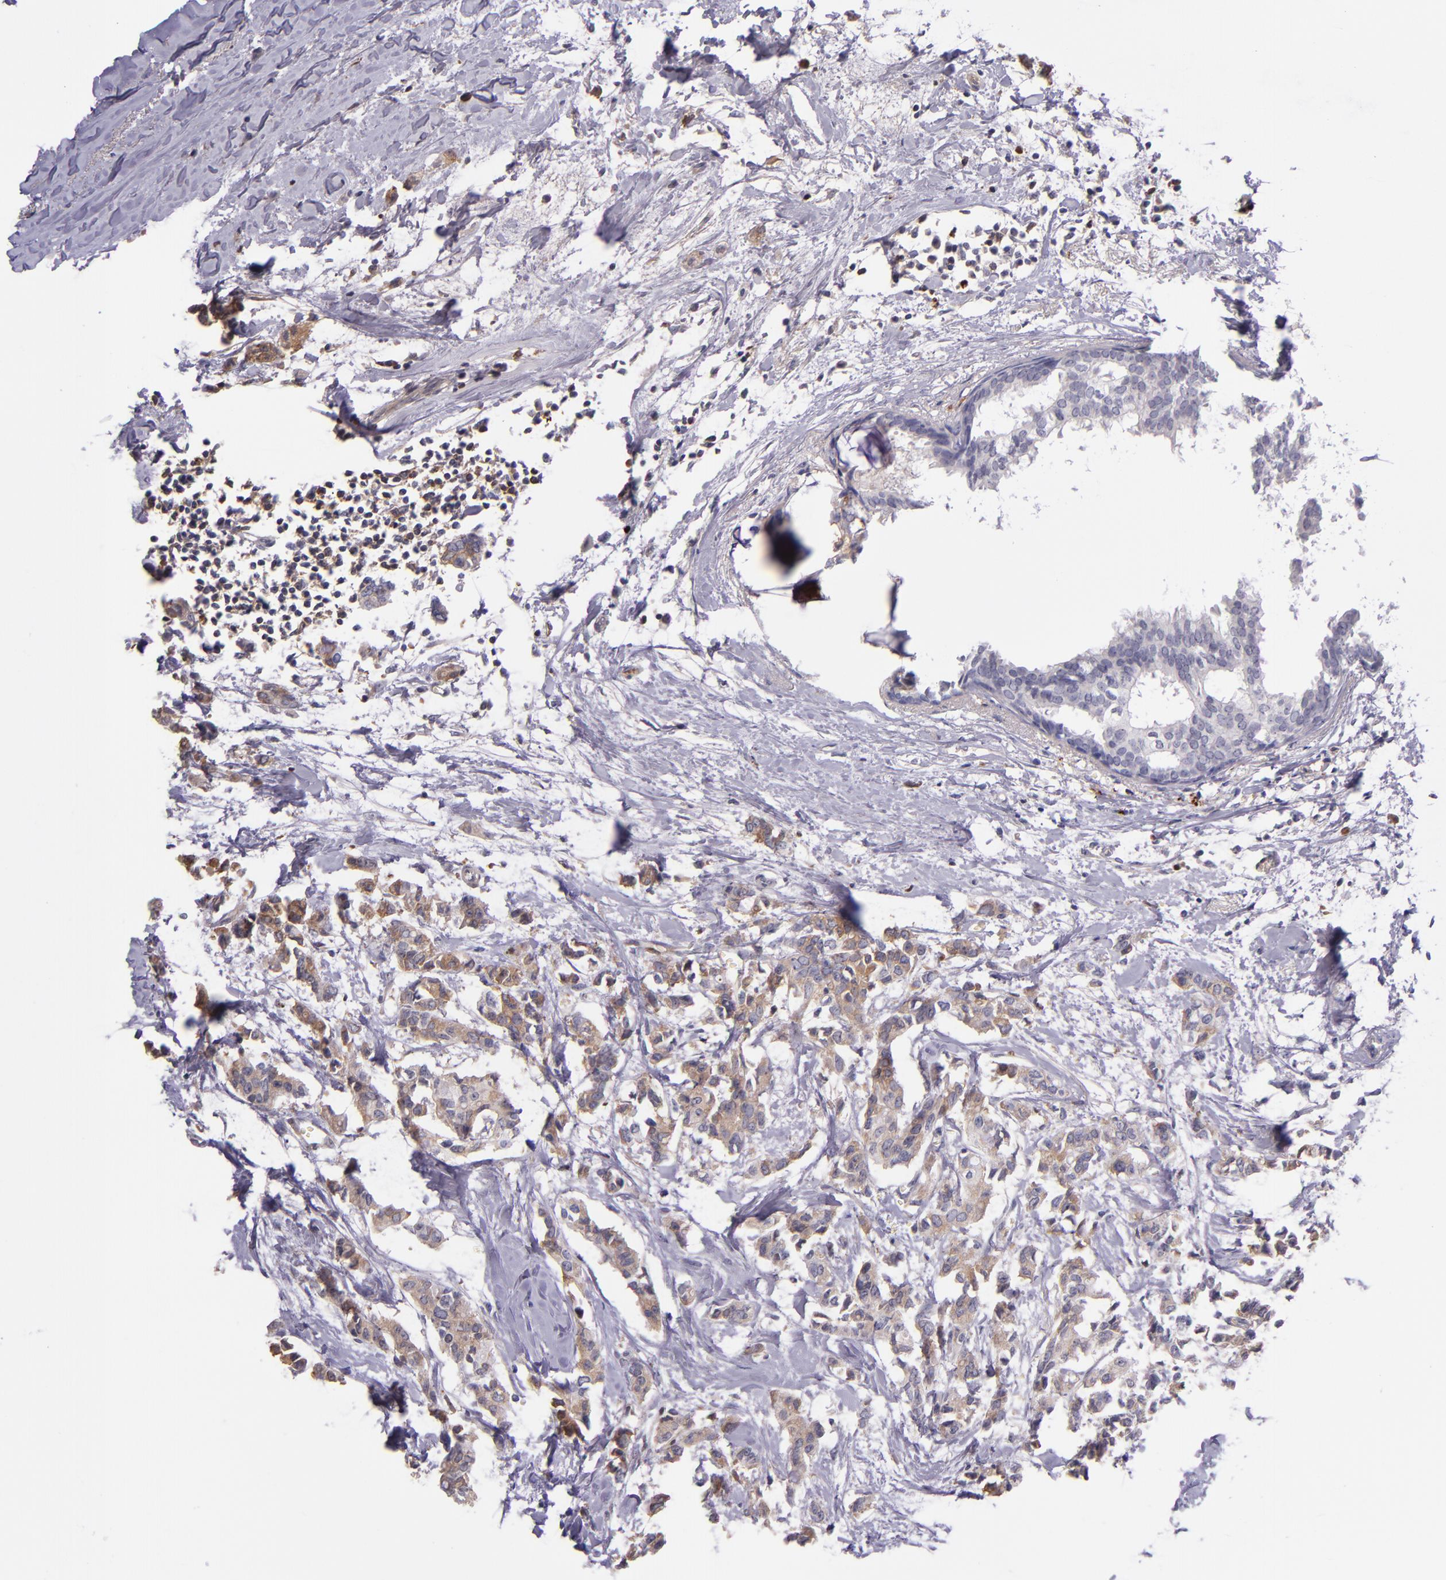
{"staining": {"intensity": "moderate", "quantity": "25%-75%", "location": "cytoplasmic/membranous"}, "tissue": "breast cancer", "cell_type": "Tumor cells", "image_type": "cancer", "snomed": [{"axis": "morphology", "description": "Duct carcinoma"}, {"axis": "topography", "description": "Breast"}], "caption": "IHC image of neoplastic tissue: breast invasive ductal carcinoma stained using immunohistochemistry demonstrates medium levels of moderate protein expression localized specifically in the cytoplasmic/membranous of tumor cells, appearing as a cytoplasmic/membranous brown color.", "gene": "KNG1", "patient": {"sex": "female", "age": 84}}